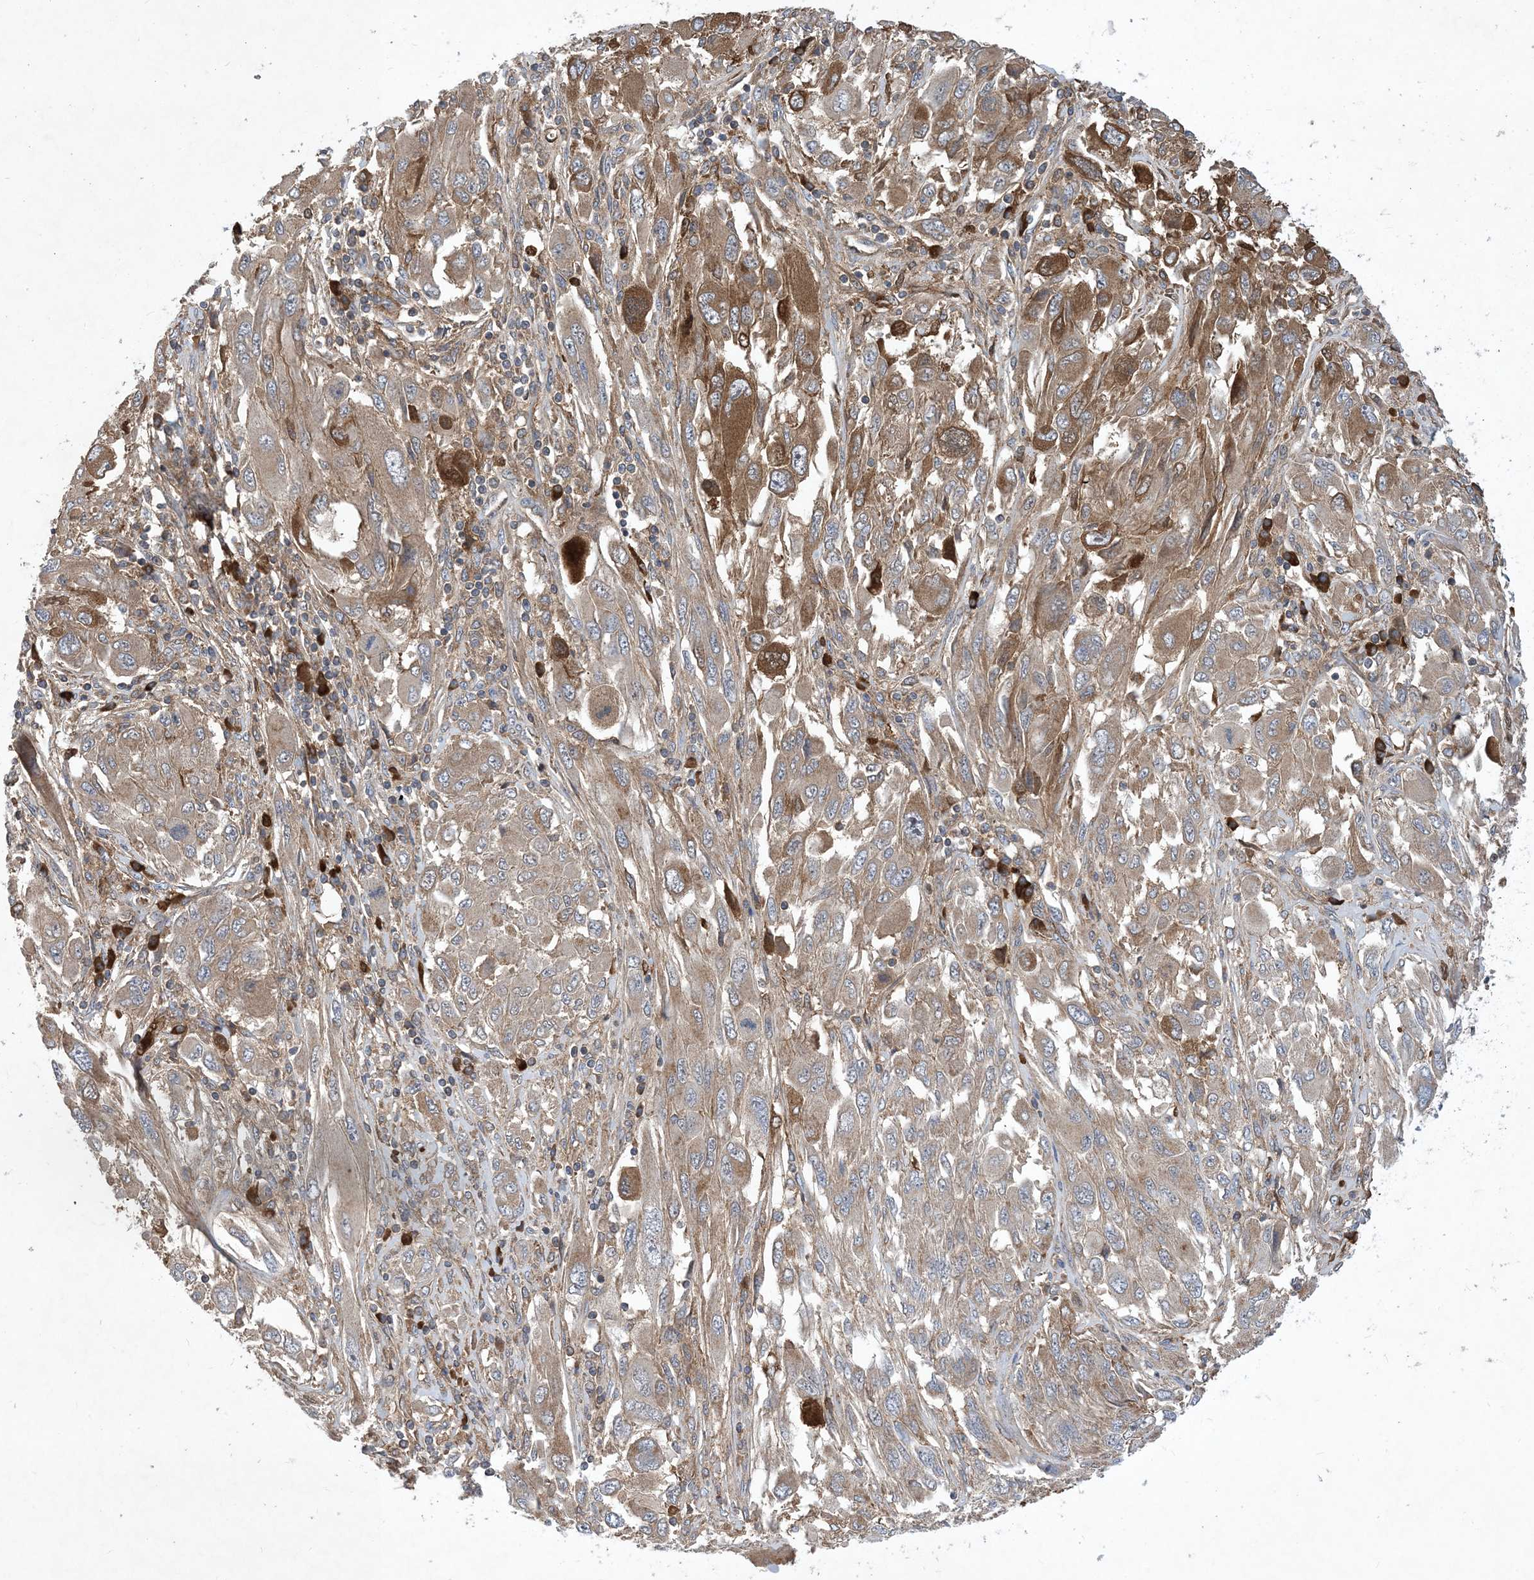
{"staining": {"intensity": "moderate", "quantity": "<25%", "location": "cytoplasmic/membranous"}, "tissue": "melanoma", "cell_type": "Tumor cells", "image_type": "cancer", "snomed": [{"axis": "morphology", "description": "Malignant melanoma, NOS"}, {"axis": "topography", "description": "Skin"}], "caption": "IHC staining of melanoma, which reveals low levels of moderate cytoplasmic/membranous staining in approximately <25% of tumor cells indicating moderate cytoplasmic/membranous protein staining. The staining was performed using DAB (3,3'-diaminobenzidine) (brown) for protein detection and nuclei were counterstained in hematoxylin (blue).", "gene": "STK19", "patient": {"sex": "female", "age": 91}}